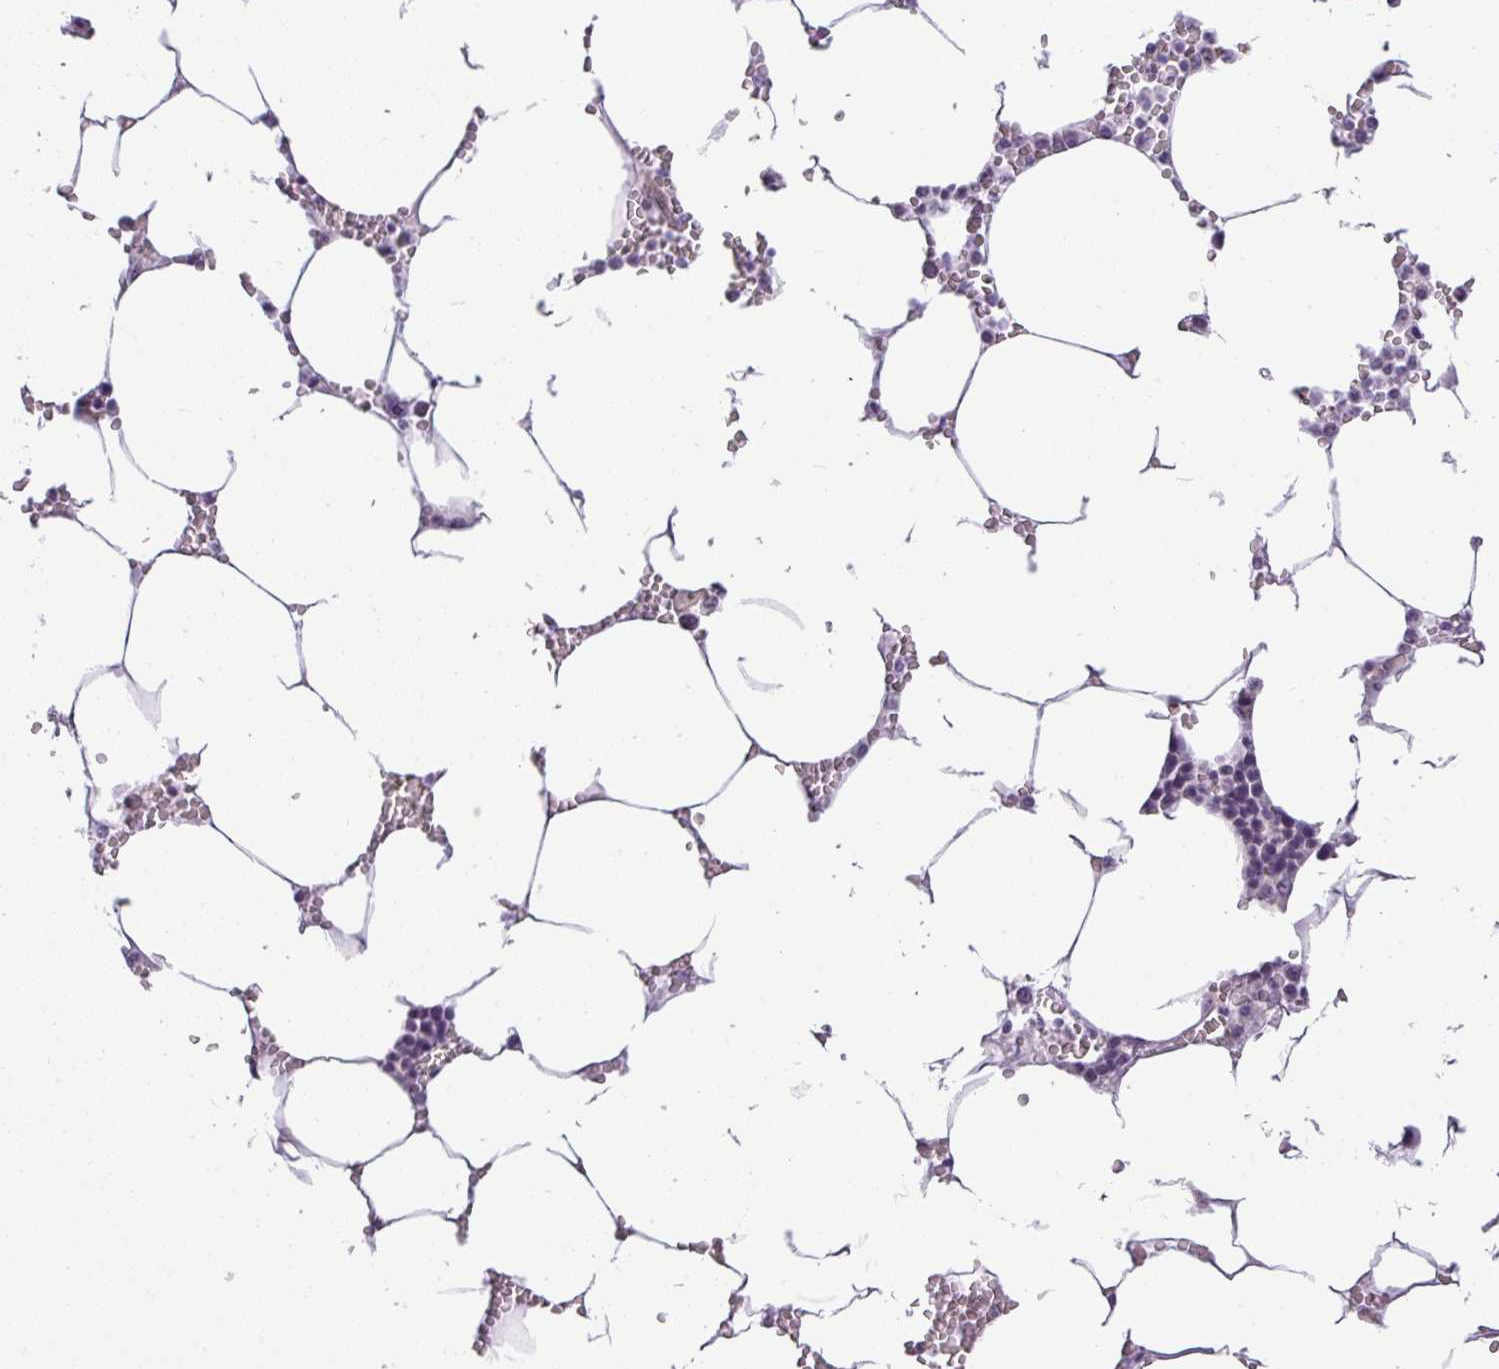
{"staining": {"intensity": "negative", "quantity": "none", "location": "none"}, "tissue": "bone marrow", "cell_type": "Hematopoietic cells", "image_type": "normal", "snomed": [{"axis": "morphology", "description": "Normal tissue, NOS"}, {"axis": "topography", "description": "Bone marrow"}], "caption": "Benign bone marrow was stained to show a protein in brown. There is no significant expression in hematopoietic cells. (DAB immunohistochemistry (IHC) with hematoxylin counter stain).", "gene": "MAK16", "patient": {"sex": "male", "age": 70}}